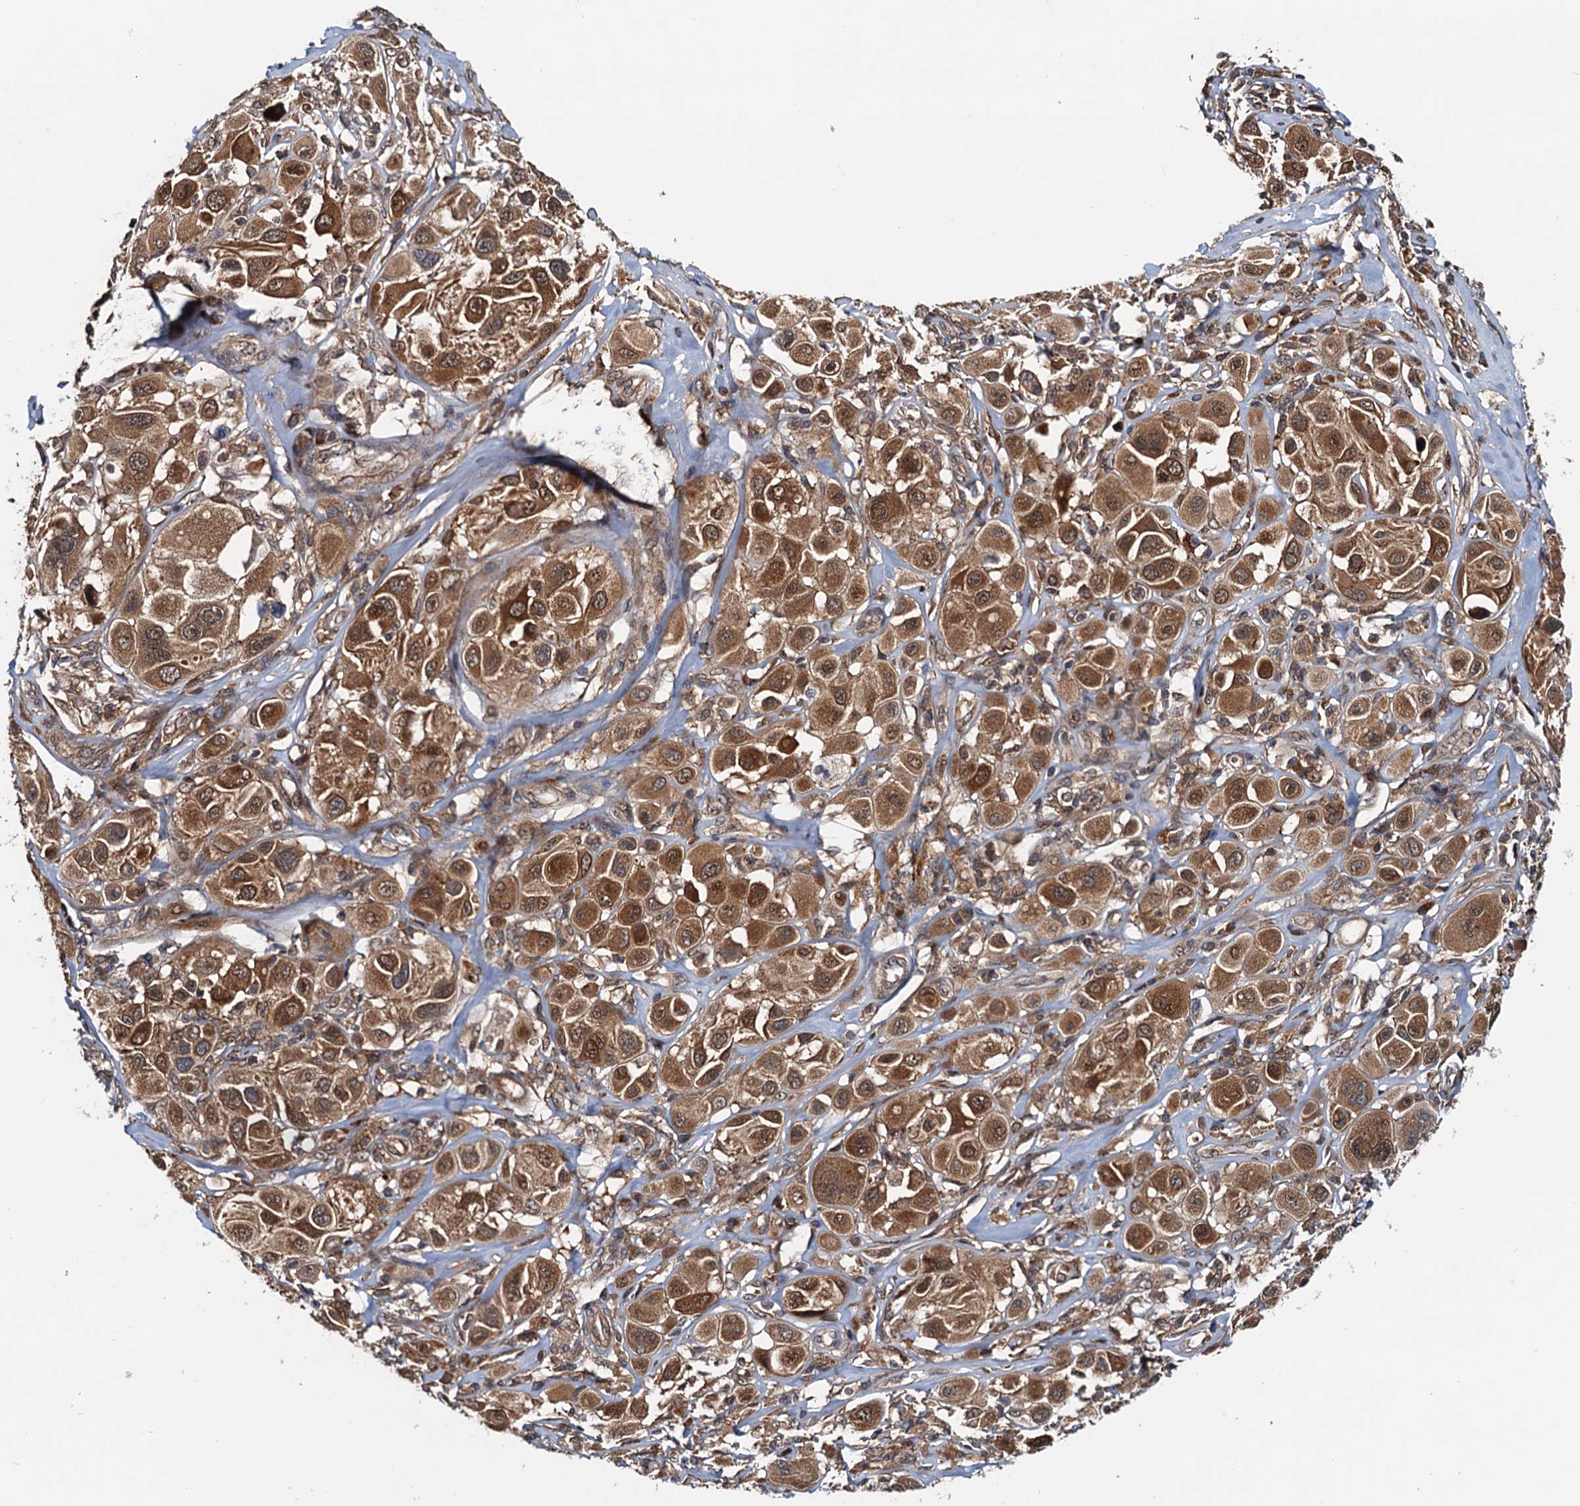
{"staining": {"intensity": "strong", "quantity": ">75%", "location": "cytoplasmic/membranous,nuclear"}, "tissue": "melanoma", "cell_type": "Tumor cells", "image_type": "cancer", "snomed": [{"axis": "morphology", "description": "Malignant melanoma, Metastatic site"}, {"axis": "topography", "description": "Skin"}], "caption": "Tumor cells reveal high levels of strong cytoplasmic/membranous and nuclear expression in approximately >75% of cells in melanoma.", "gene": "AAGAB", "patient": {"sex": "male", "age": 41}}